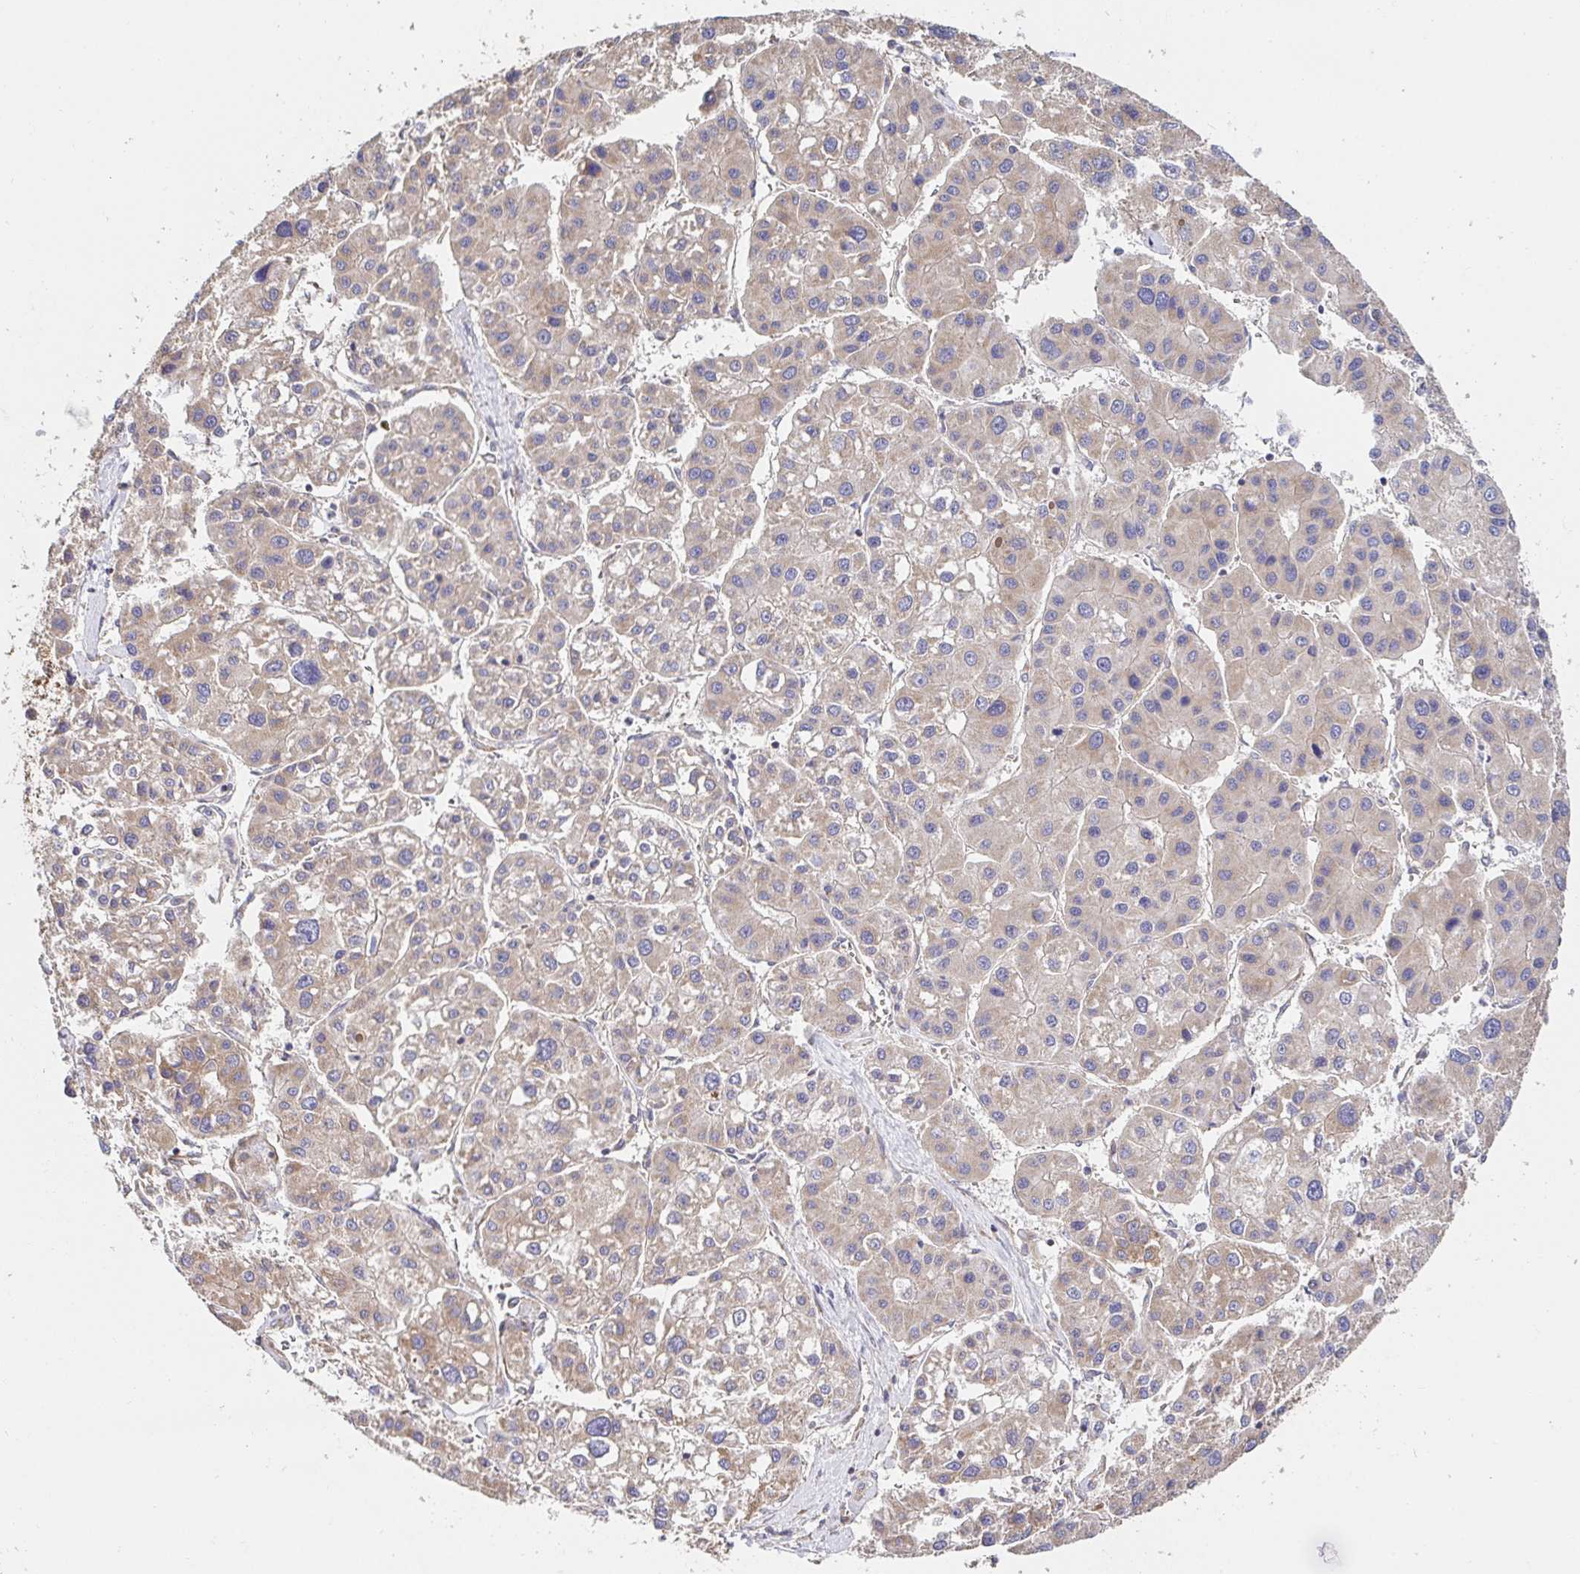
{"staining": {"intensity": "weak", "quantity": "25%-75%", "location": "cytoplasmic/membranous"}, "tissue": "liver cancer", "cell_type": "Tumor cells", "image_type": "cancer", "snomed": [{"axis": "morphology", "description": "Carcinoma, Hepatocellular, NOS"}, {"axis": "topography", "description": "Liver"}], "caption": "The image displays staining of liver cancer, revealing weak cytoplasmic/membranous protein expression (brown color) within tumor cells.", "gene": "APBB1", "patient": {"sex": "male", "age": 73}}